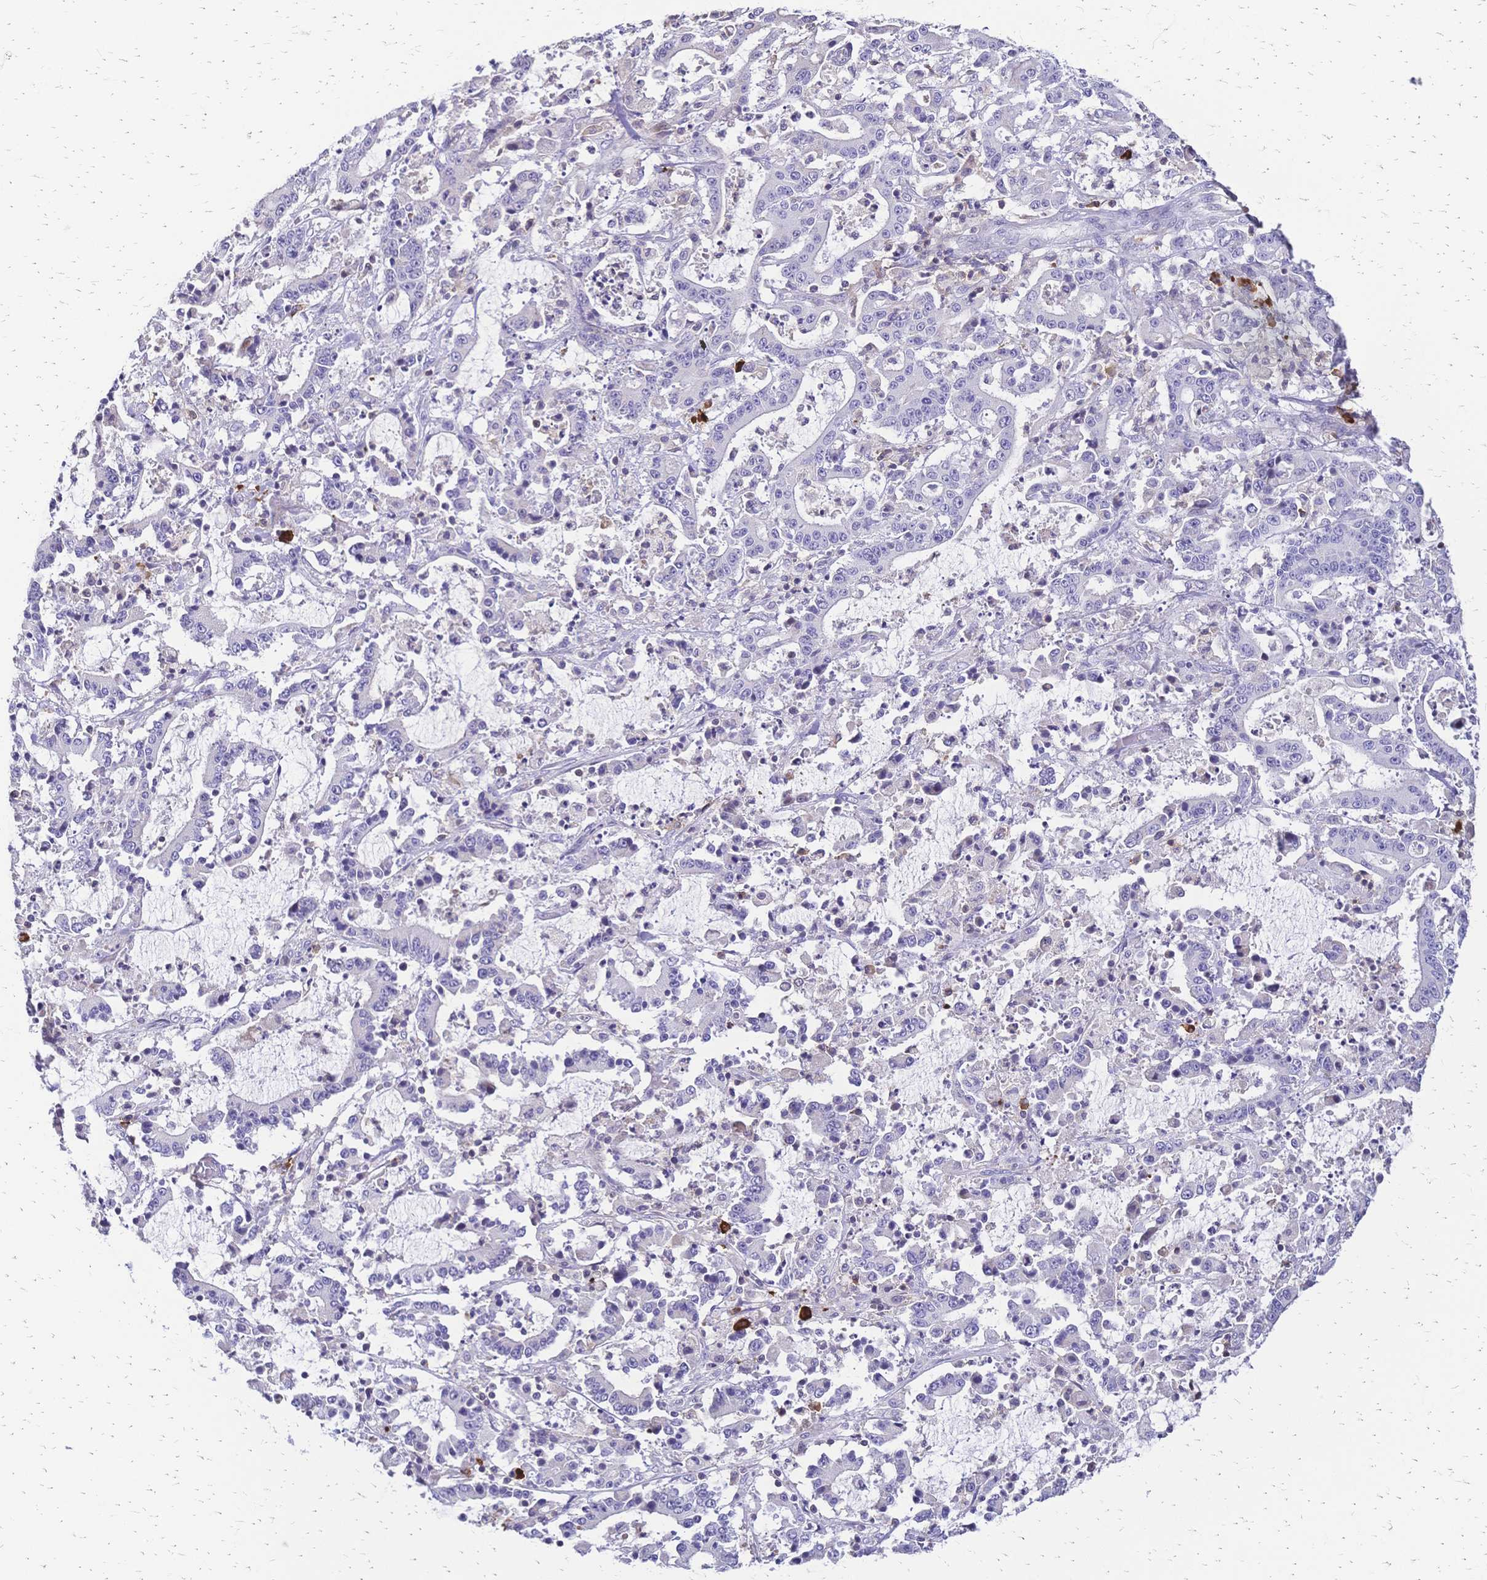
{"staining": {"intensity": "negative", "quantity": "none", "location": "none"}, "tissue": "stomach cancer", "cell_type": "Tumor cells", "image_type": "cancer", "snomed": [{"axis": "morphology", "description": "Adenocarcinoma, NOS"}, {"axis": "topography", "description": "Stomach, upper"}], "caption": "Micrograph shows no protein positivity in tumor cells of stomach cancer (adenocarcinoma) tissue.", "gene": "IL2RA", "patient": {"sex": "male", "age": 68}}